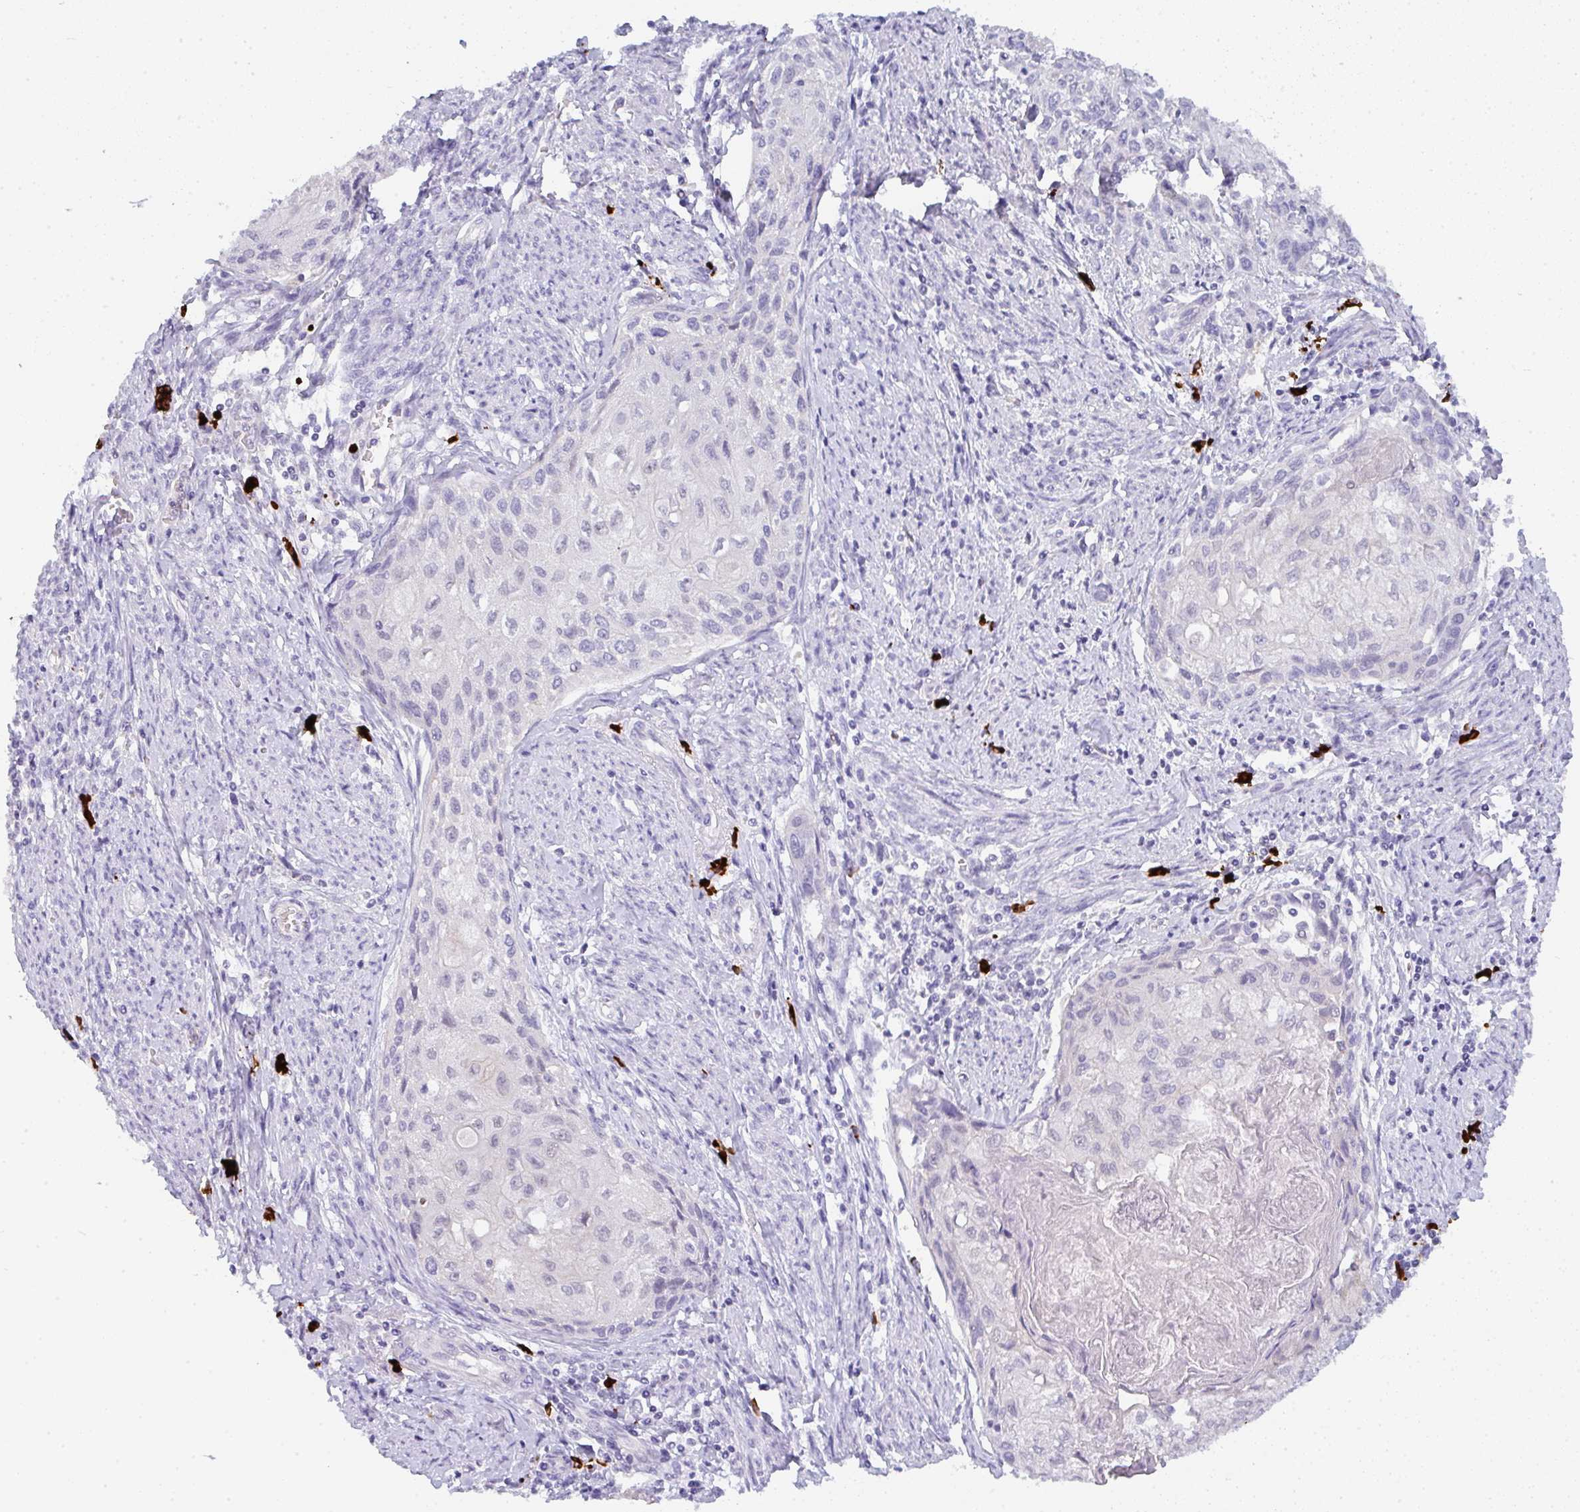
{"staining": {"intensity": "negative", "quantity": "none", "location": "none"}, "tissue": "cervical cancer", "cell_type": "Tumor cells", "image_type": "cancer", "snomed": [{"axis": "morphology", "description": "Squamous cell carcinoma, NOS"}, {"axis": "topography", "description": "Cervix"}], "caption": "Tumor cells show no significant protein positivity in squamous cell carcinoma (cervical).", "gene": "CACNA1S", "patient": {"sex": "female", "age": 67}}